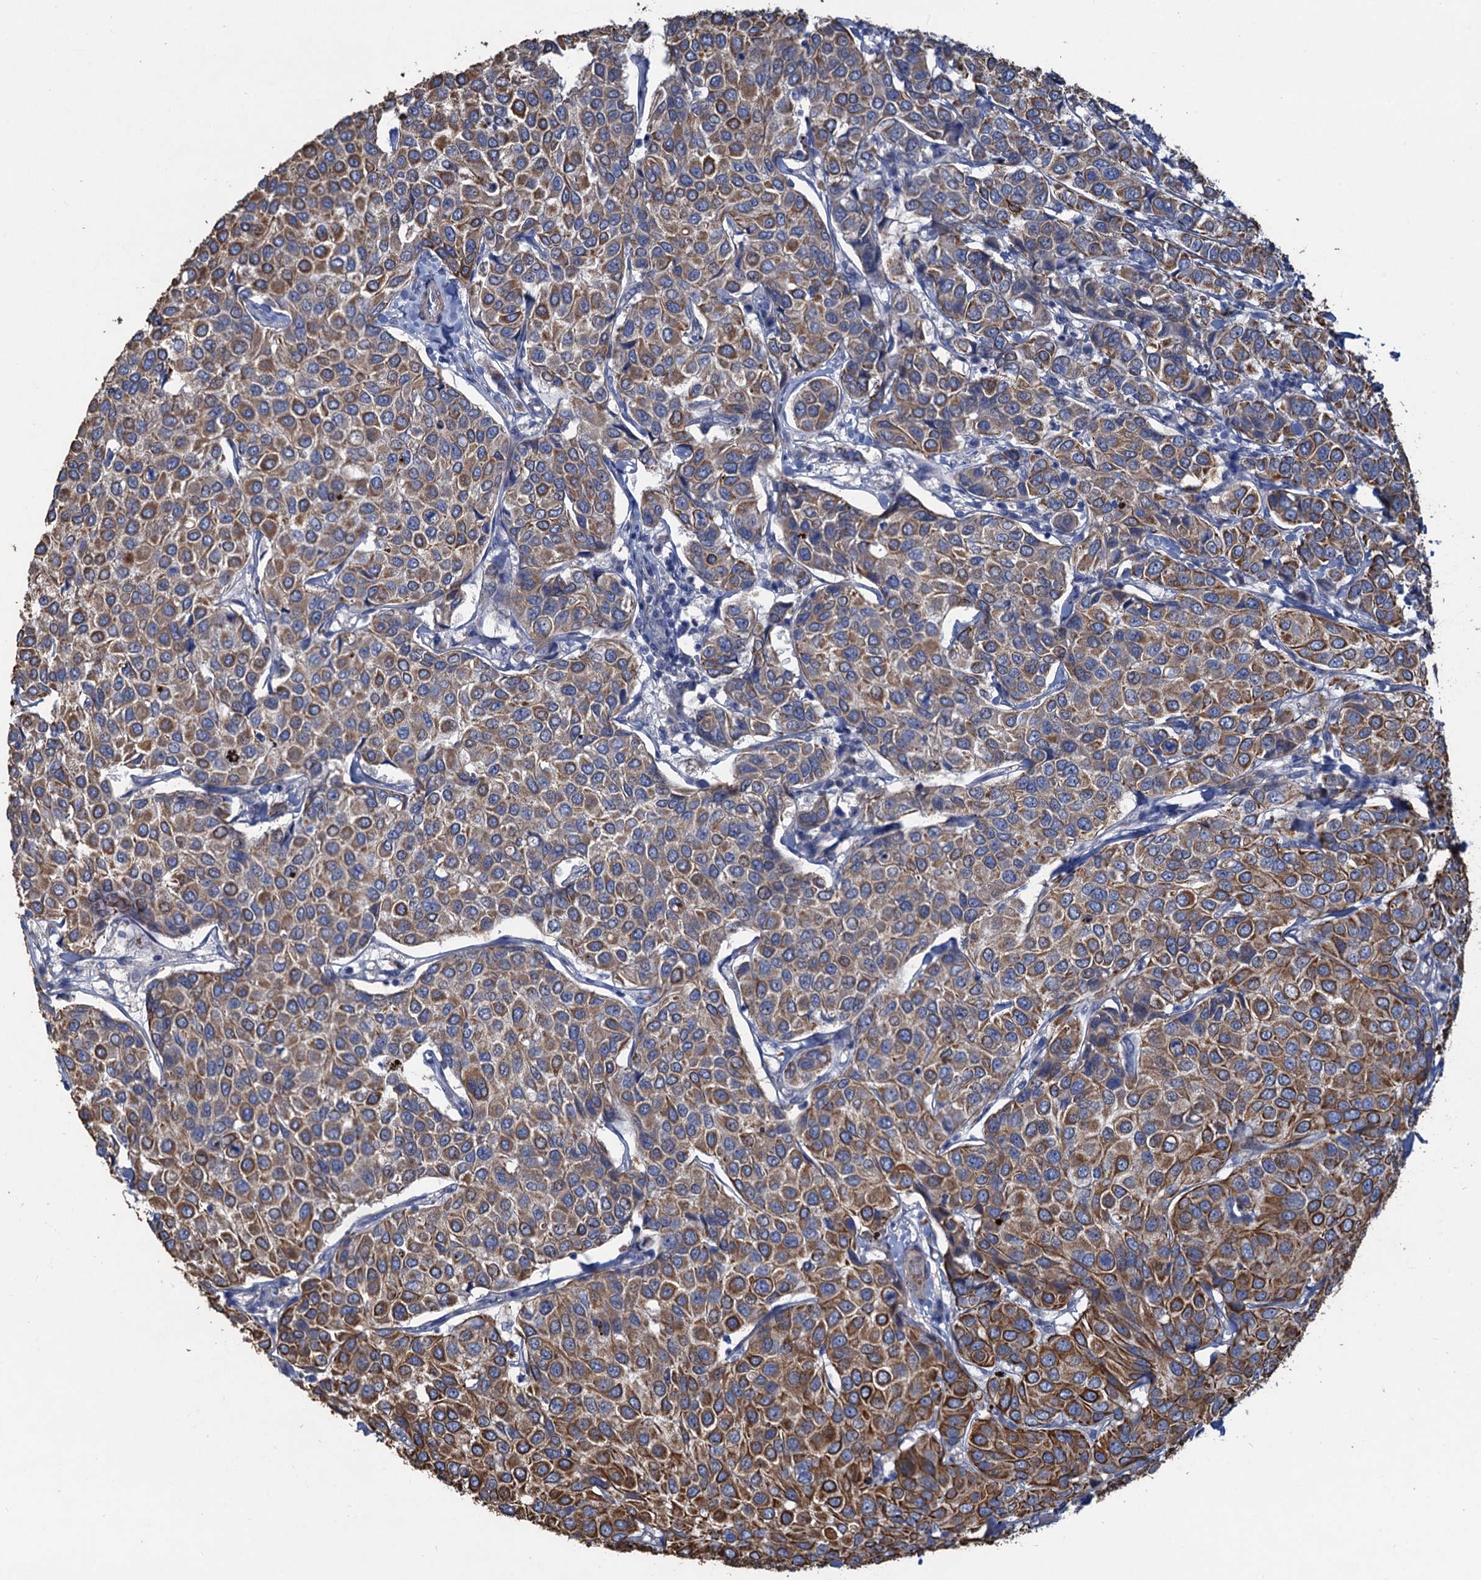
{"staining": {"intensity": "moderate", "quantity": ">75%", "location": "cytoplasmic/membranous"}, "tissue": "breast cancer", "cell_type": "Tumor cells", "image_type": "cancer", "snomed": [{"axis": "morphology", "description": "Duct carcinoma"}, {"axis": "topography", "description": "Breast"}], "caption": "Protein expression by IHC displays moderate cytoplasmic/membranous positivity in about >75% of tumor cells in breast cancer. Ihc stains the protein in brown and the nuclei are stained blue.", "gene": "SMCO3", "patient": {"sex": "female", "age": 55}}